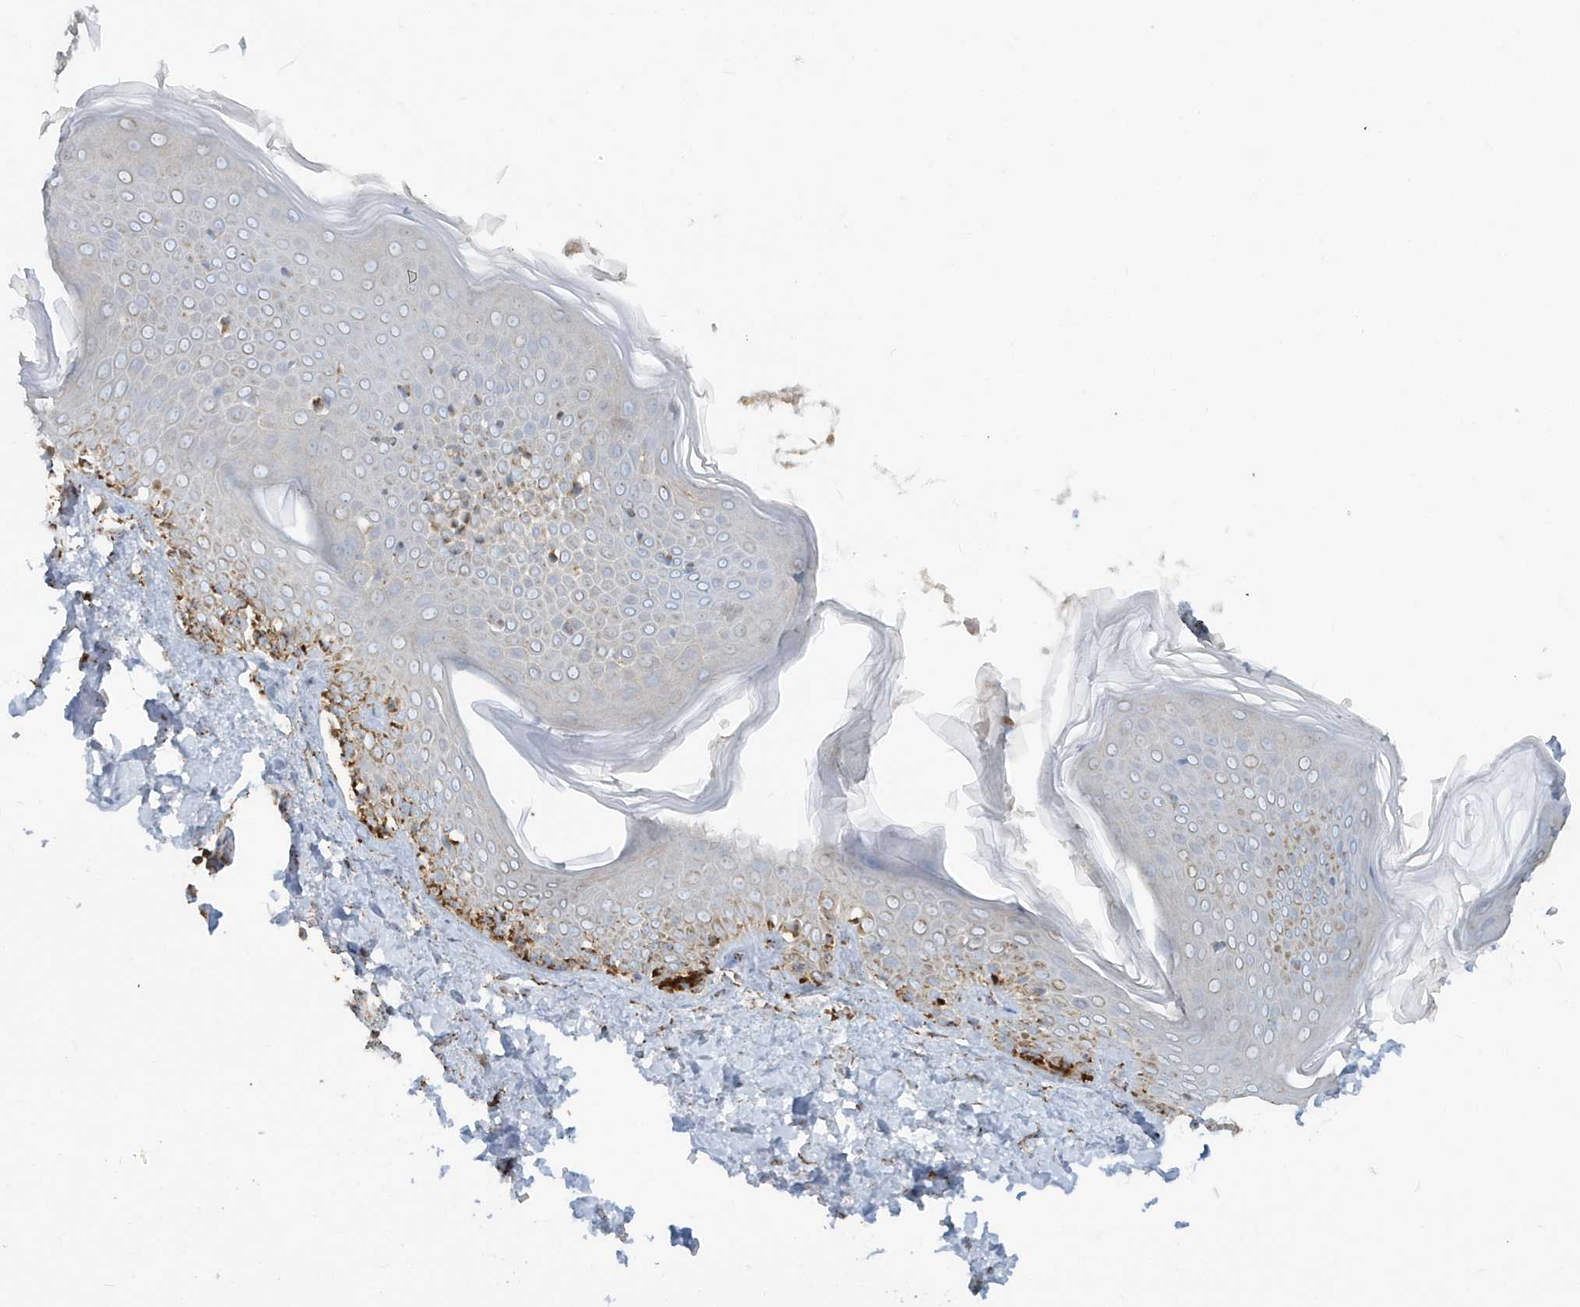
{"staining": {"intensity": "moderate", "quantity": ">75%", "location": "cytoplasmic/membranous"}, "tissue": "skin", "cell_type": "Fibroblasts", "image_type": "normal", "snomed": [{"axis": "morphology", "description": "Normal tissue, NOS"}, {"axis": "topography", "description": "Skin"}], "caption": "Immunohistochemistry (IHC) of benign human skin displays medium levels of moderate cytoplasmic/membranous expression in about >75% of fibroblasts.", "gene": "RAB11FIP3", "patient": {"sex": "male", "age": 37}}